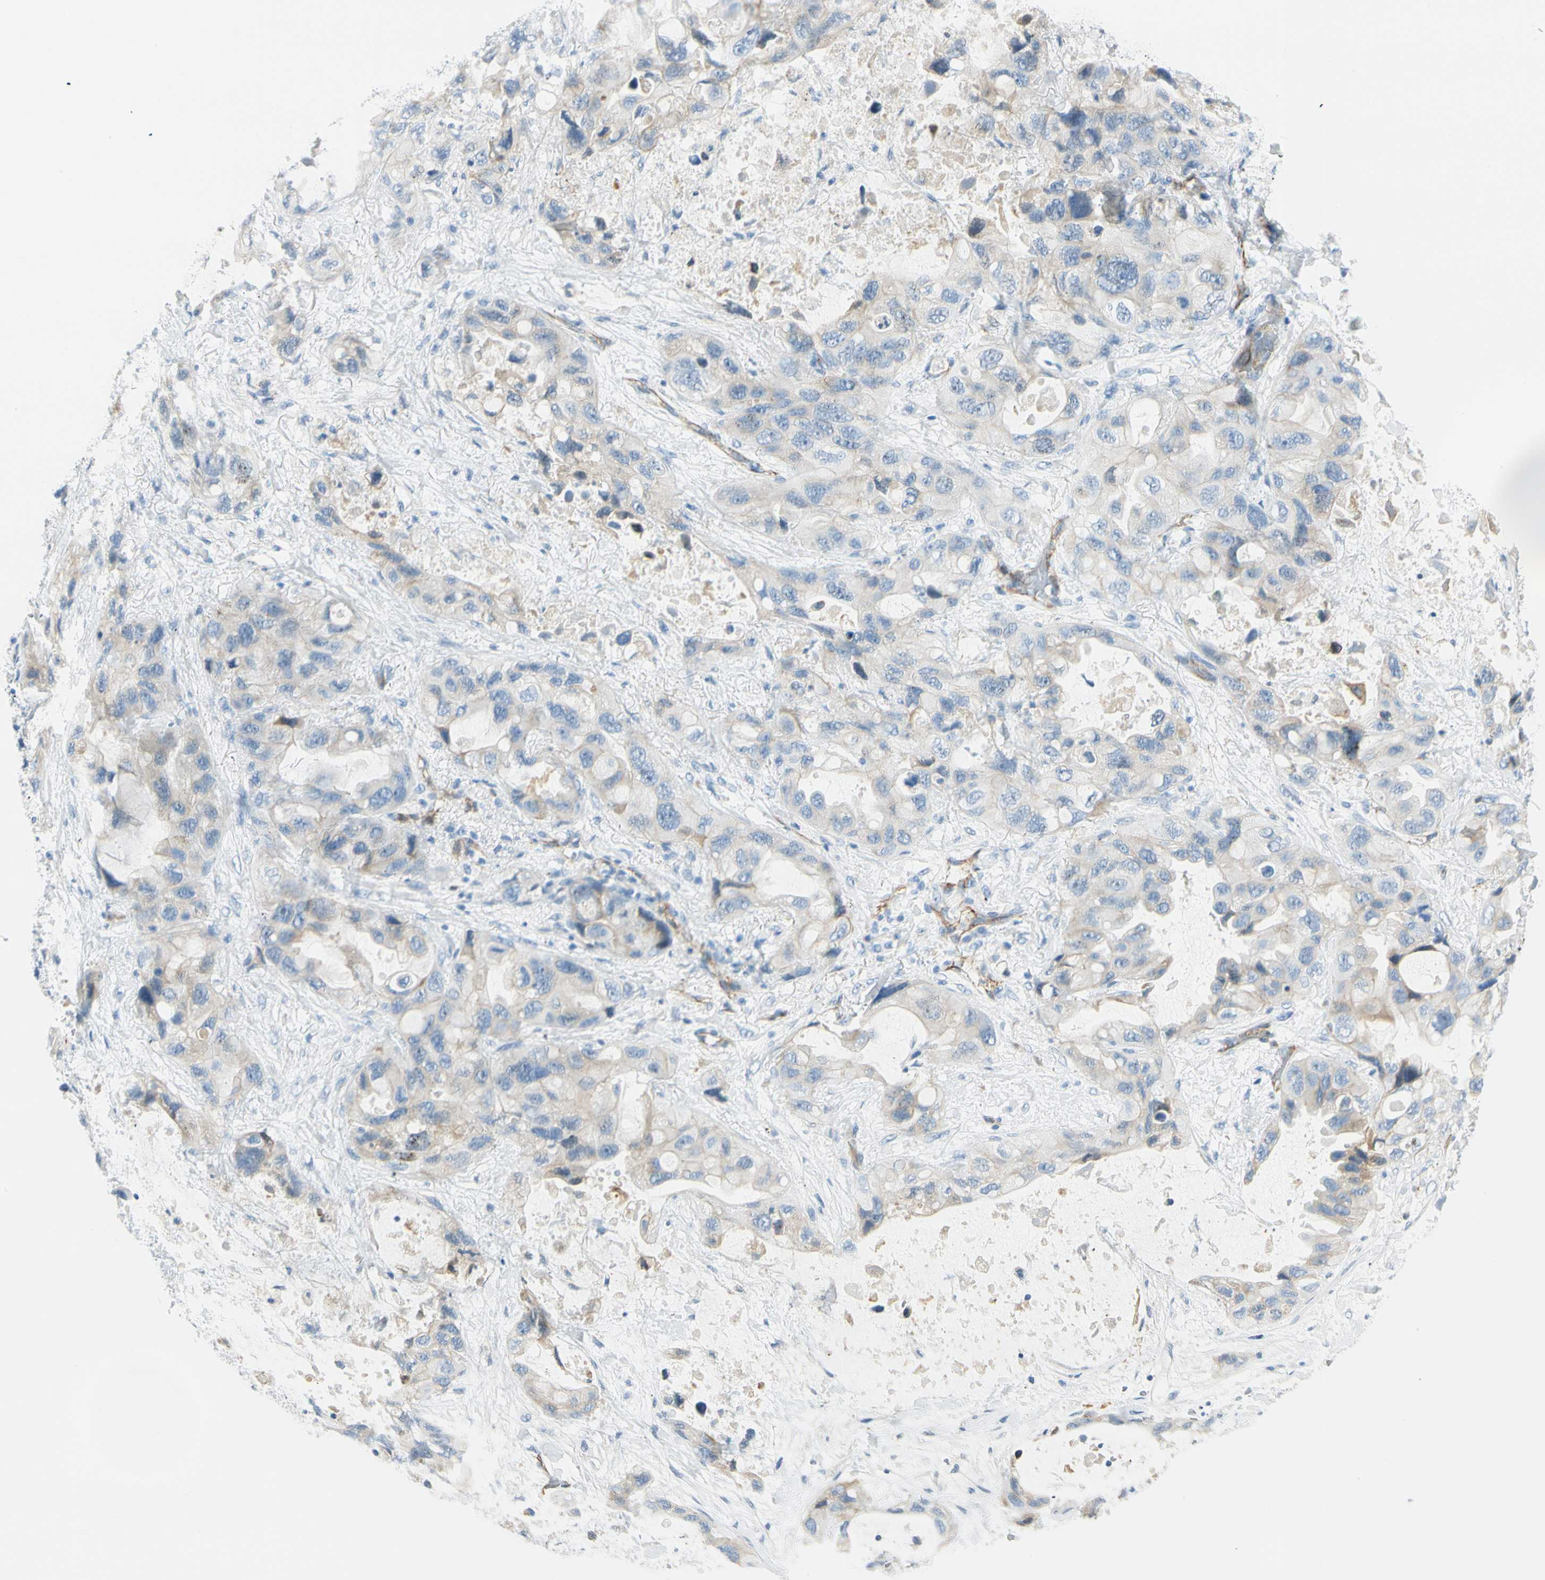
{"staining": {"intensity": "weak", "quantity": "25%-75%", "location": "cytoplasmic/membranous"}, "tissue": "lung cancer", "cell_type": "Tumor cells", "image_type": "cancer", "snomed": [{"axis": "morphology", "description": "Squamous cell carcinoma, NOS"}, {"axis": "topography", "description": "Lung"}], "caption": "Protein staining of squamous cell carcinoma (lung) tissue reveals weak cytoplasmic/membranous staining in approximately 25%-75% of tumor cells. (brown staining indicates protein expression, while blue staining denotes nuclei).", "gene": "VPS9D1", "patient": {"sex": "female", "age": 73}}